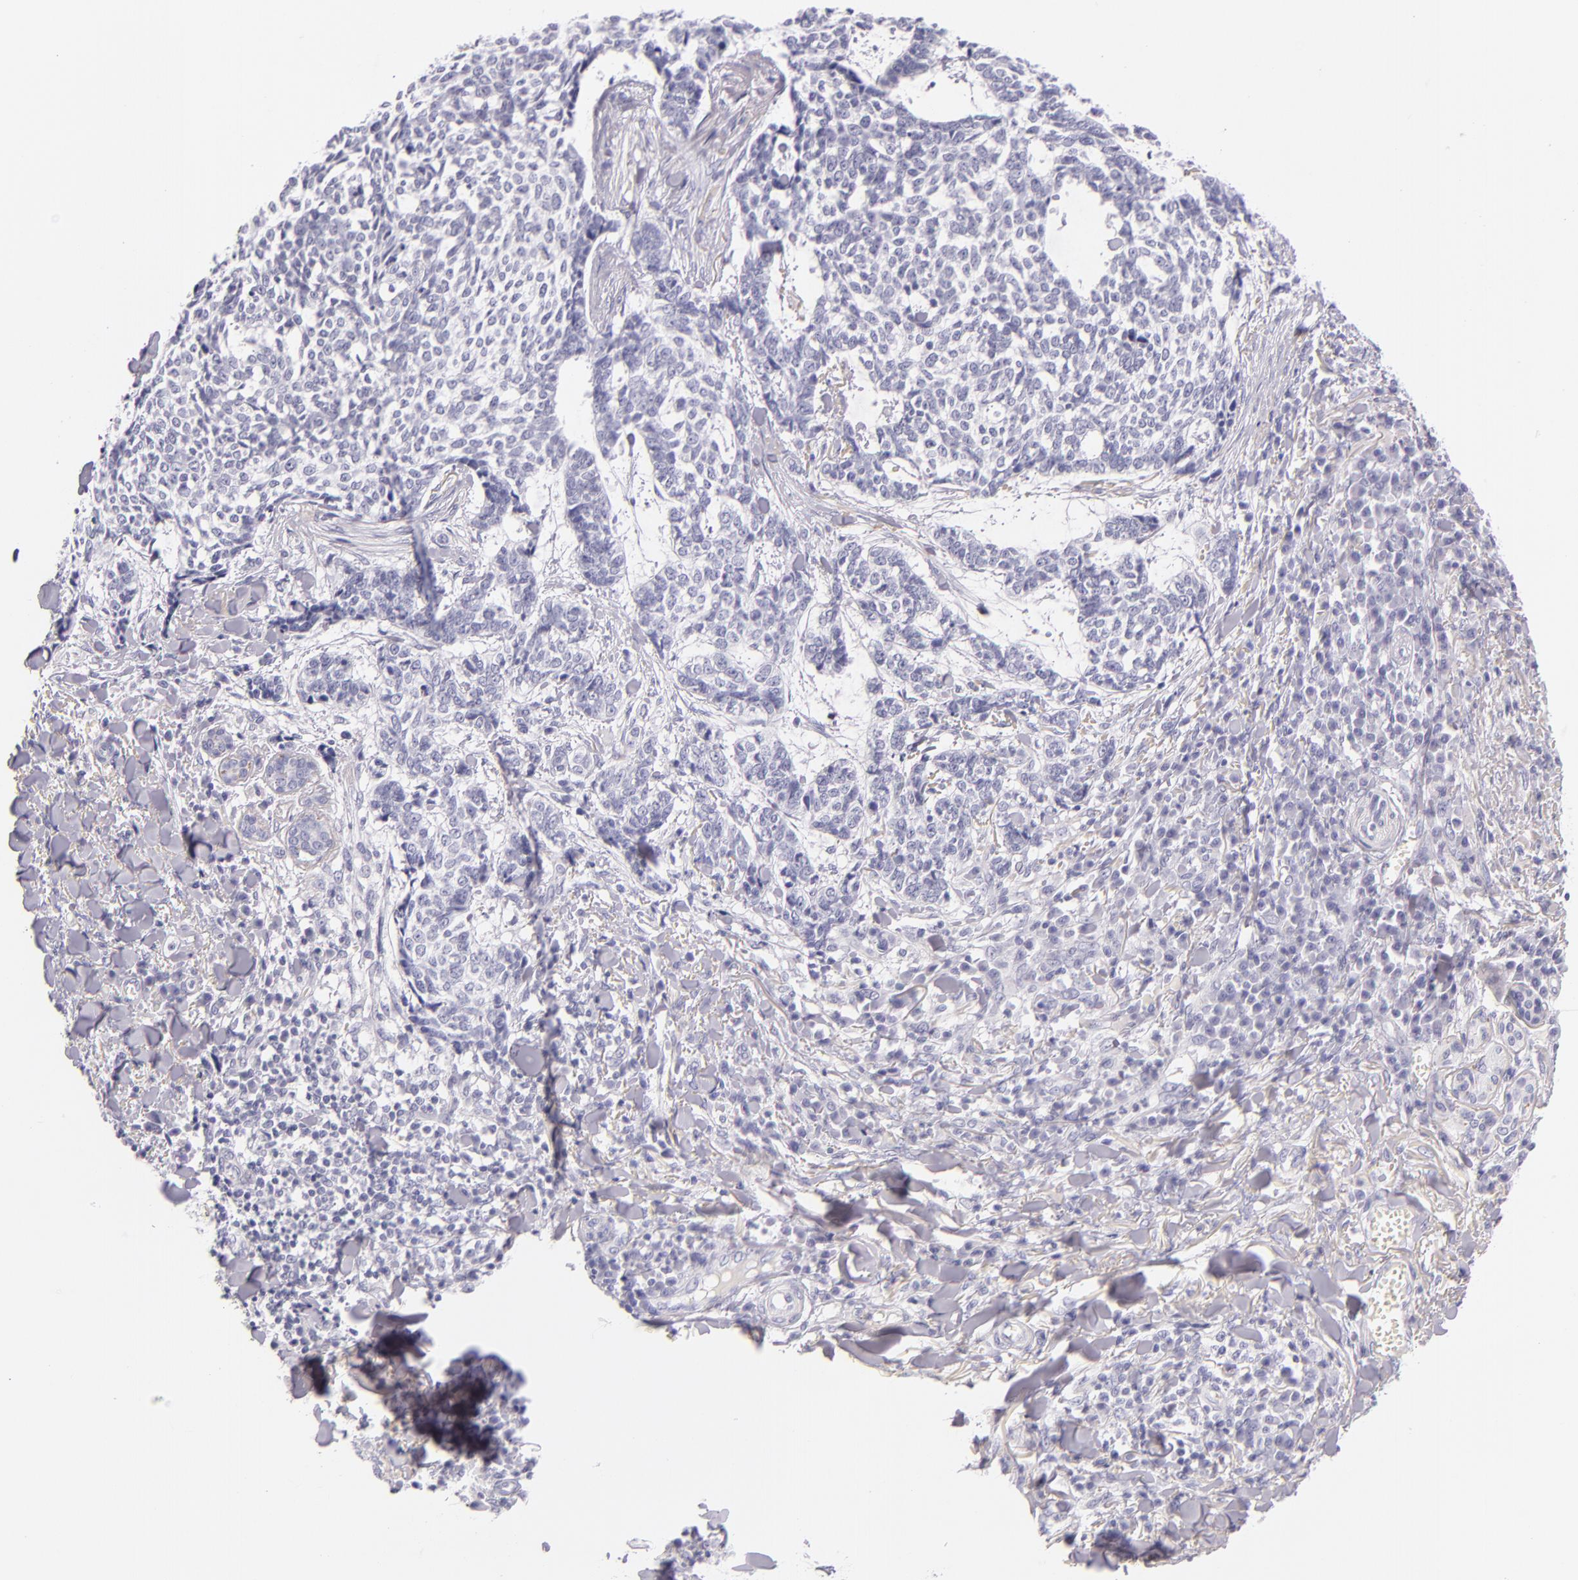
{"staining": {"intensity": "negative", "quantity": "none", "location": "none"}, "tissue": "skin cancer", "cell_type": "Tumor cells", "image_type": "cancer", "snomed": [{"axis": "morphology", "description": "Basal cell carcinoma"}, {"axis": "topography", "description": "Skin"}], "caption": "Tumor cells are negative for brown protein staining in skin cancer.", "gene": "INA", "patient": {"sex": "female", "age": 89}}